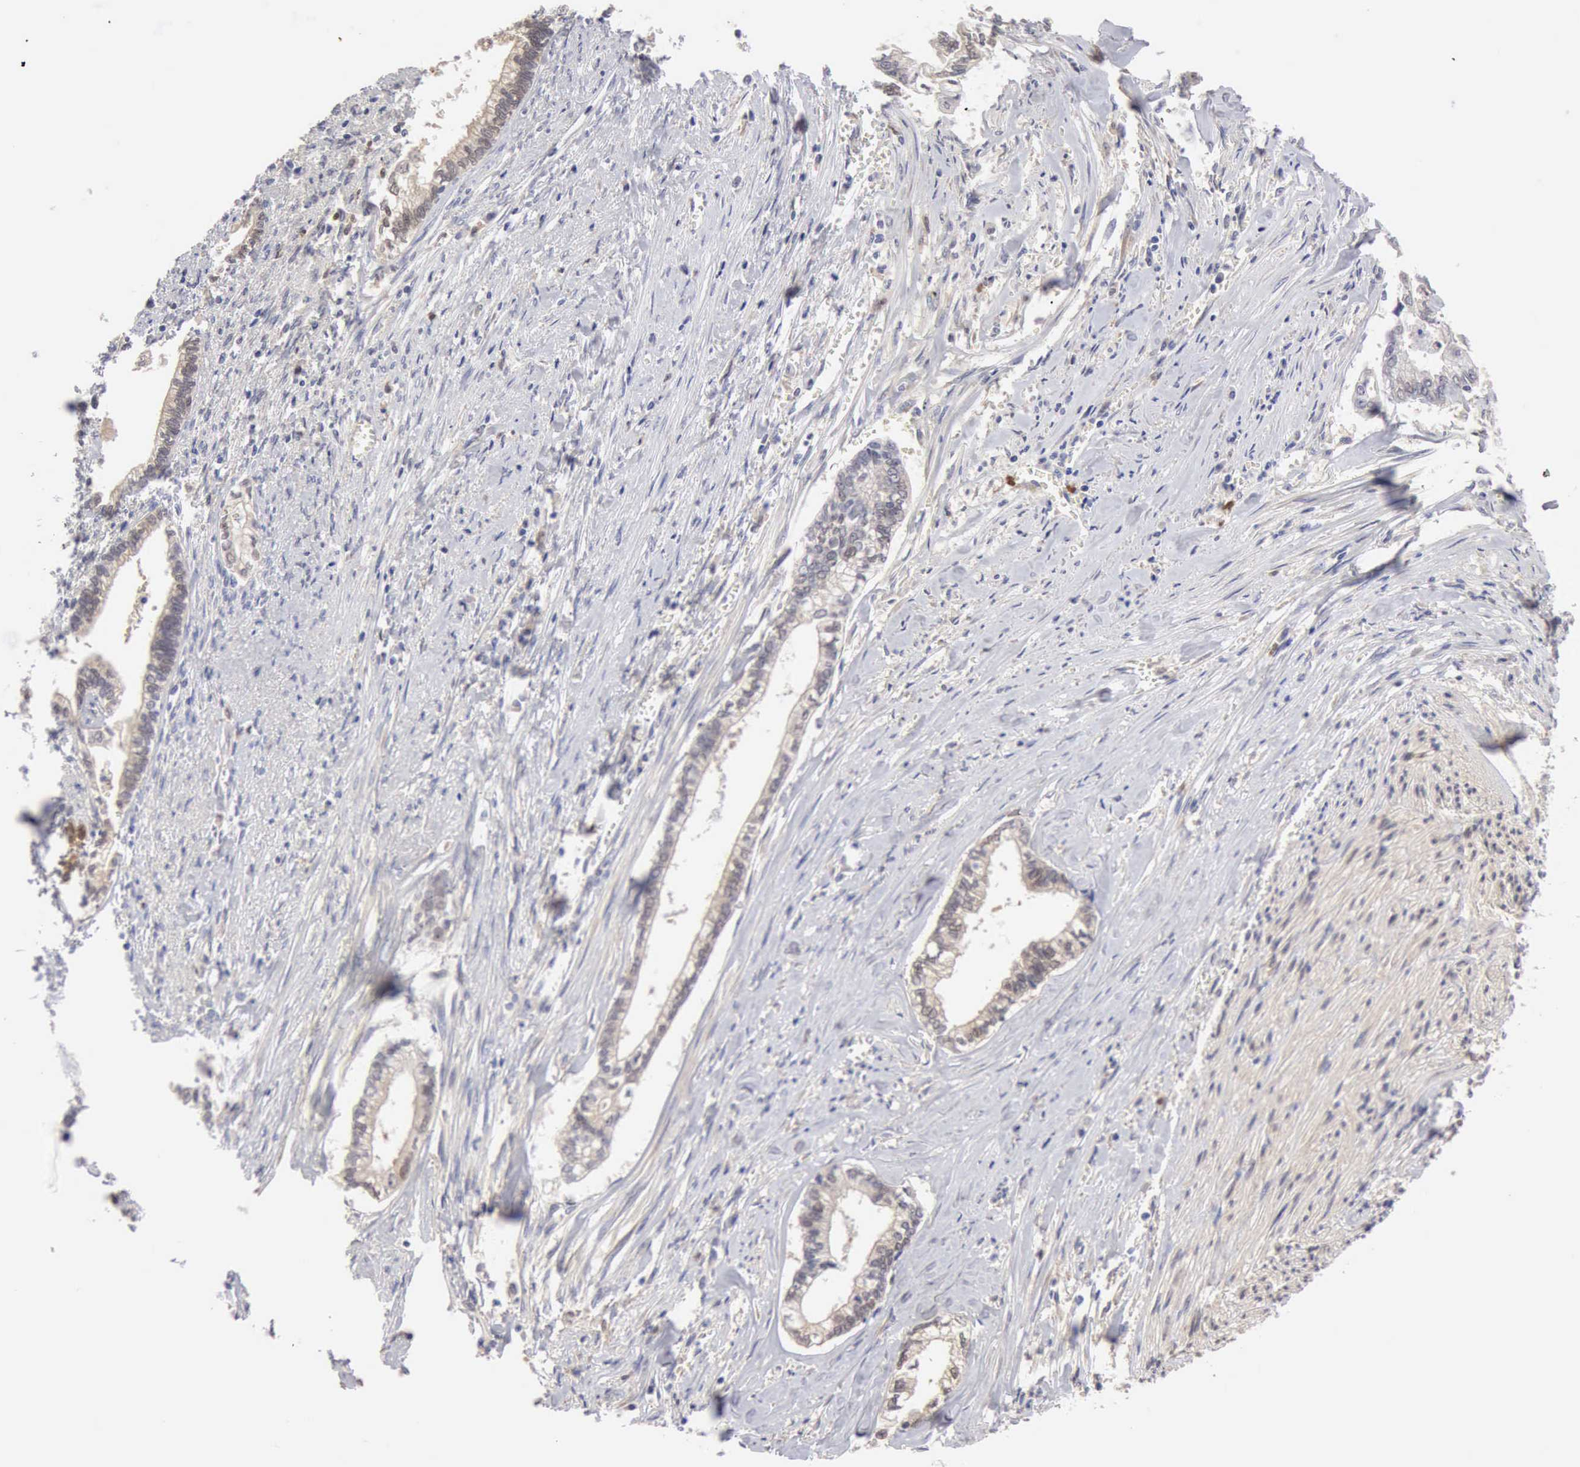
{"staining": {"intensity": "weak", "quantity": ">75%", "location": "cytoplasmic/membranous"}, "tissue": "liver cancer", "cell_type": "Tumor cells", "image_type": "cancer", "snomed": [{"axis": "morphology", "description": "Cholangiocarcinoma"}, {"axis": "topography", "description": "Liver"}], "caption": "Cholangiocarcinoma (liver) stained with a brown dye displays weak cytoplasmic/membranous positive staining in approximately >75% of tumor cells.", "gene": "PTGR2", "patient": {"sex": "male", "age": 57}}